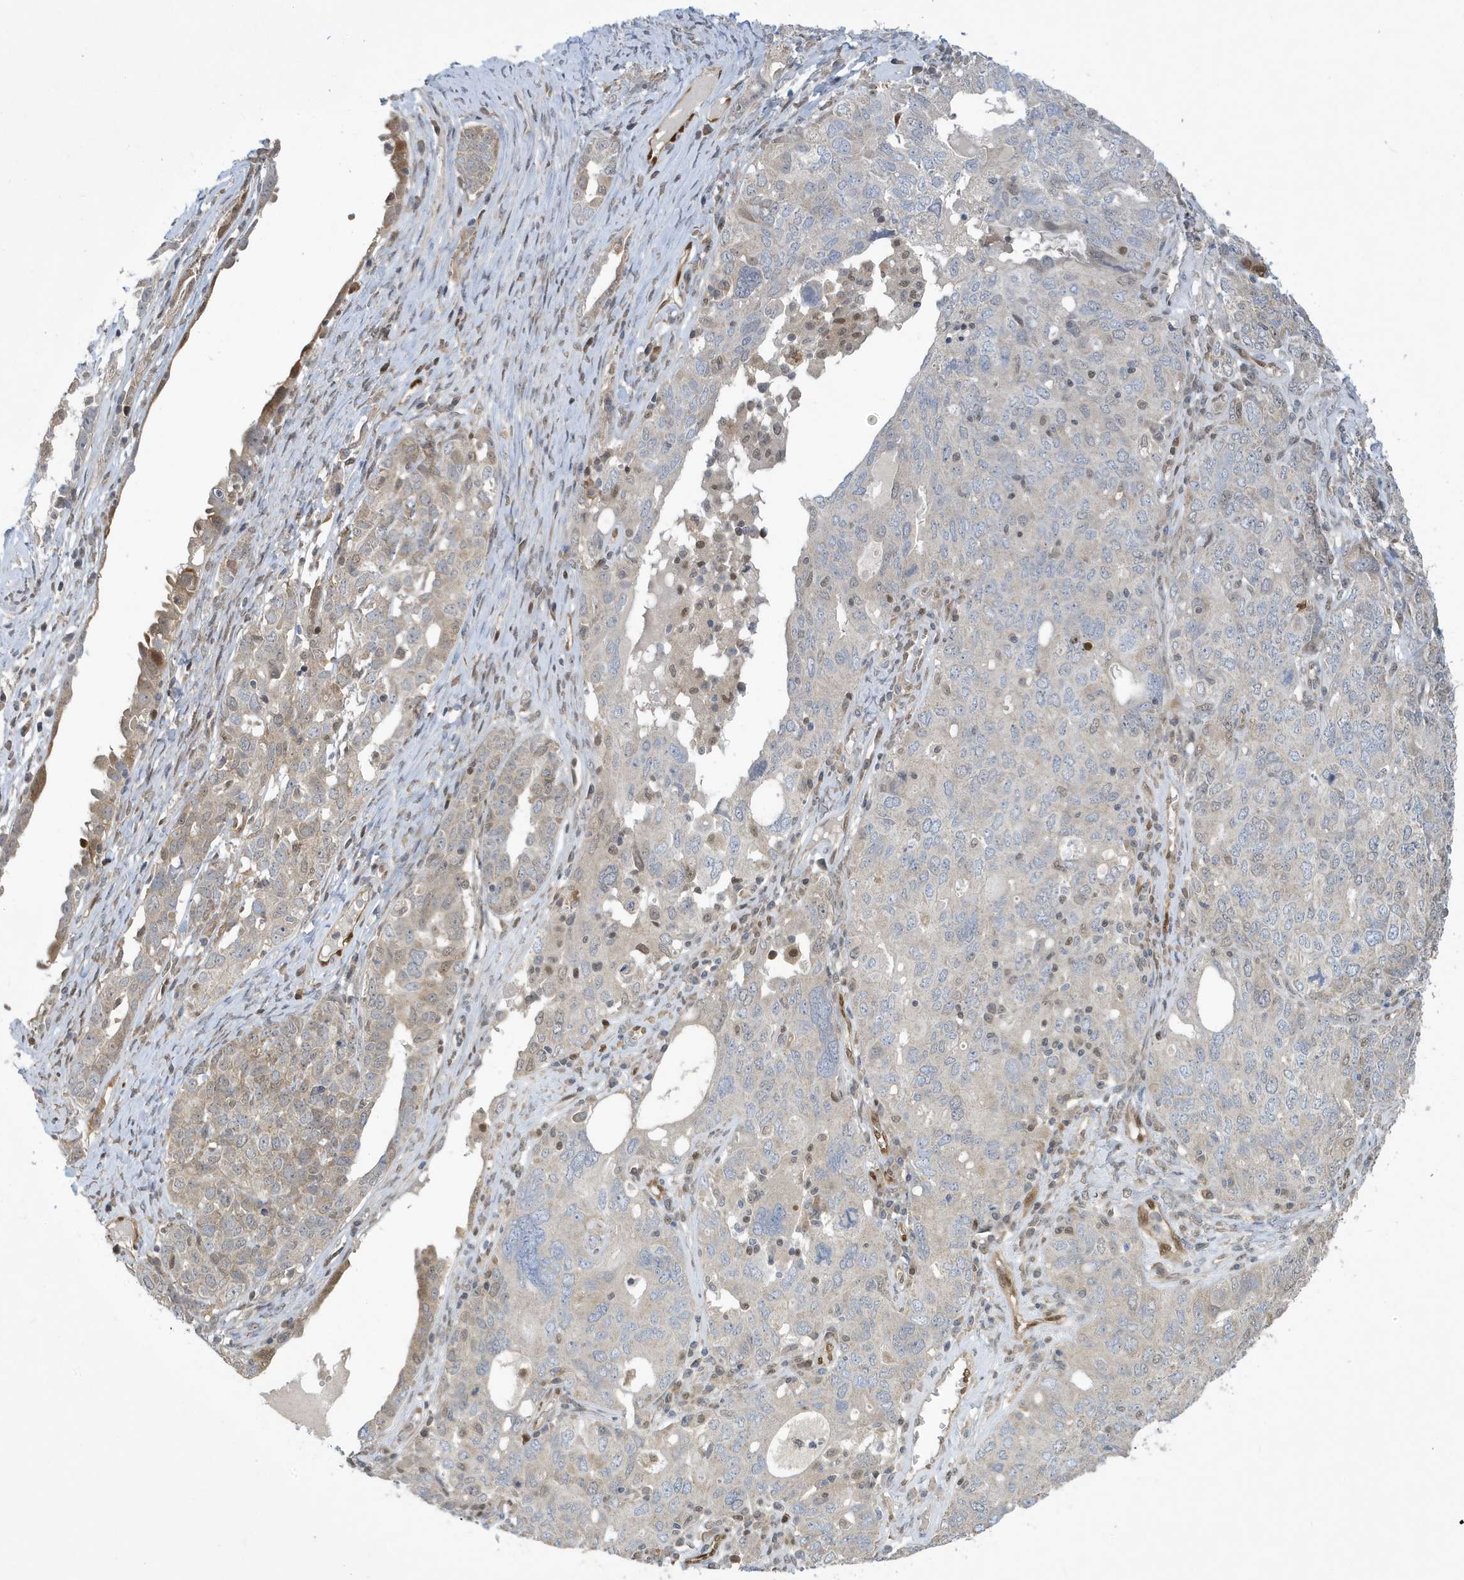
{"staining": {"intensity": "weak", "quantity": "<25%", "location": "cytoplasmic/membranous"}, "tissue": "ovarian cancer", "cell_type": "Tumor cells", "image_type": "cancer", "snomed": [{"axis": "morphology", "description": "Carcinoma, endometroid"}, {"axis": "topography", "description": "Ovary"}], "caption": "High power microscopy histopathology image of an immunohistochemistry (IHC) micrograph of ovarian cancer, revealing no significant expression in tumor cells.", "gene": "NCOA7", "patient": {"sex": "female", "age": 62}}